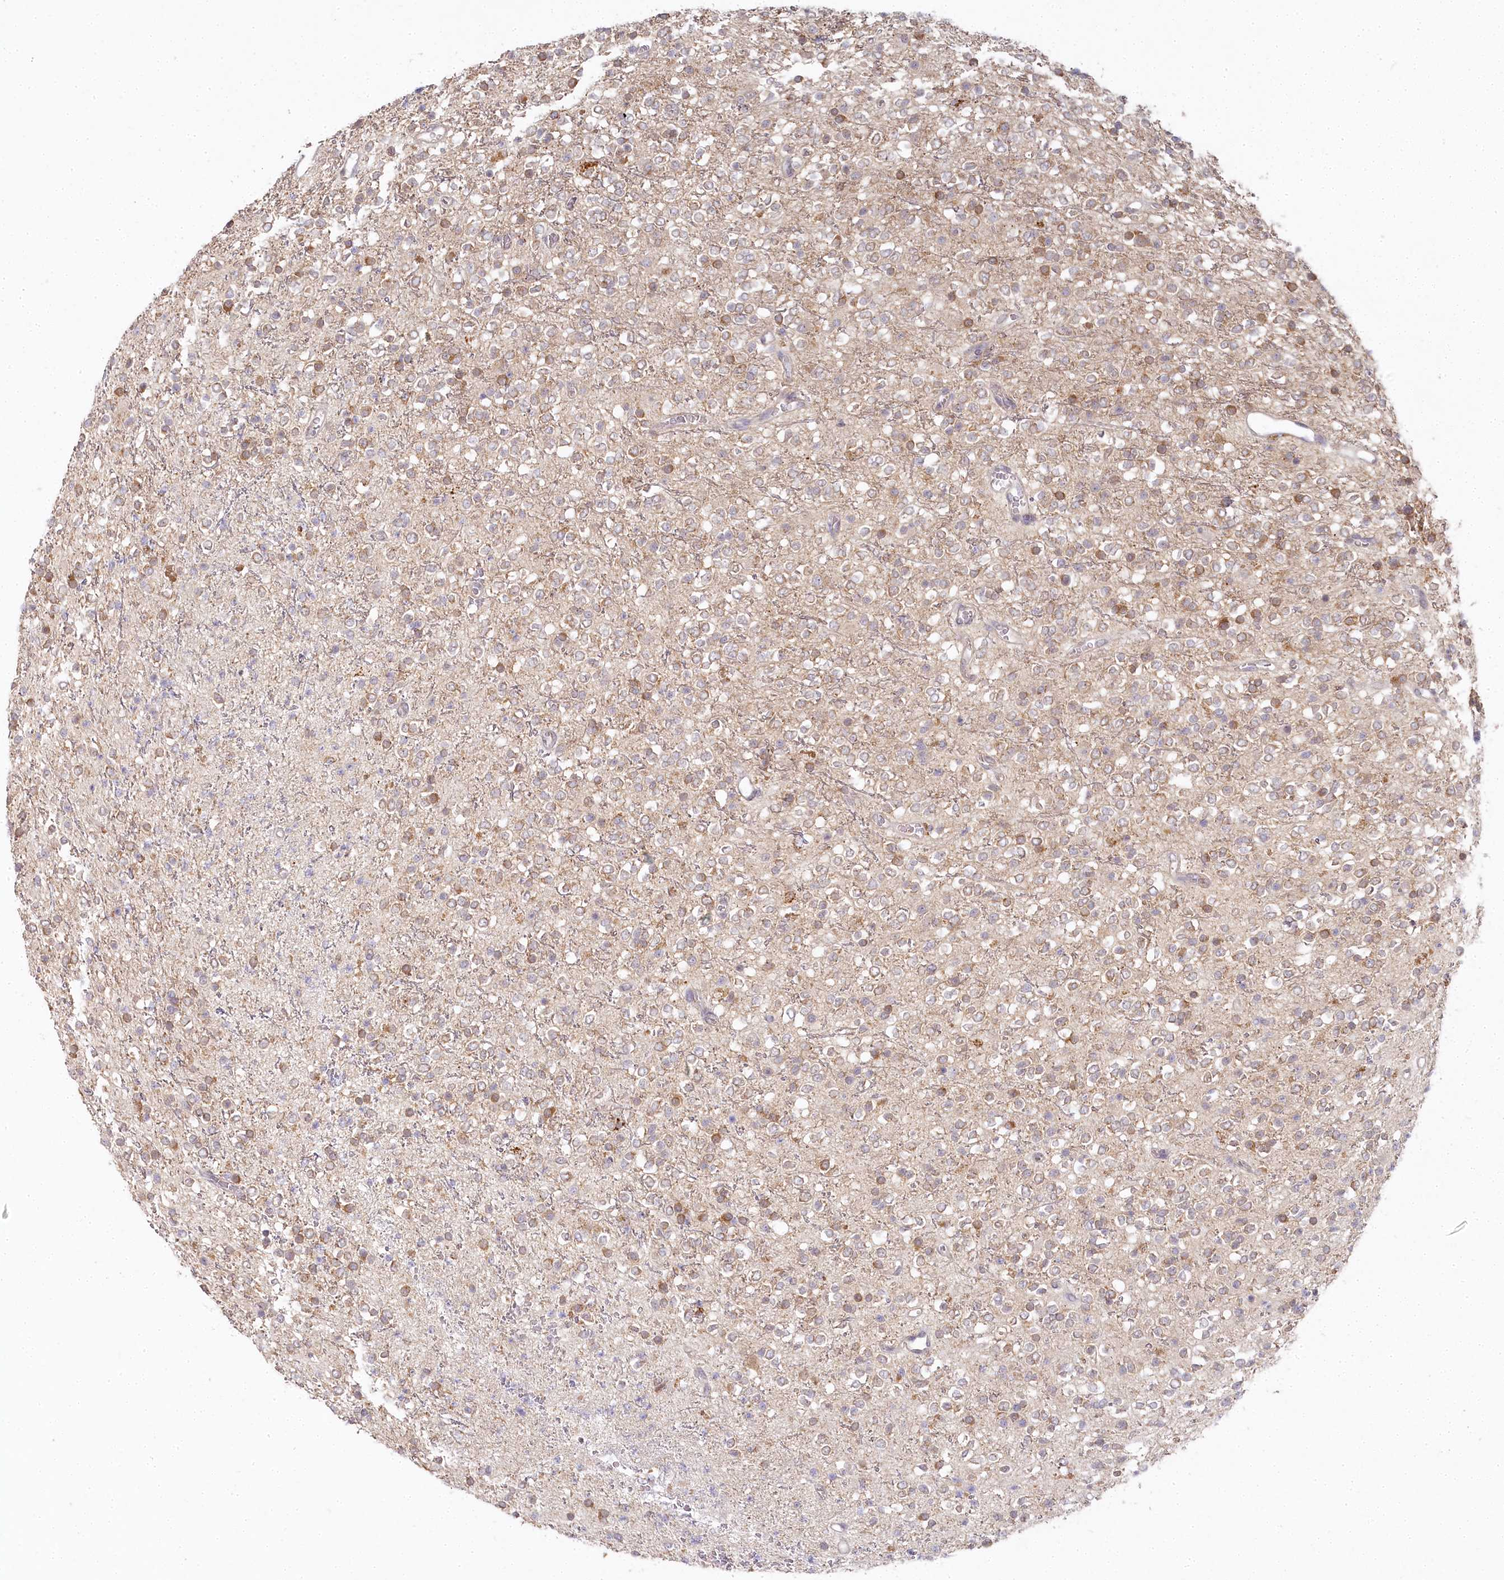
{"staining": {"intensity": "moderate", "quantity": "25%-75%", "location": "cytoplasmic/membranous"}, "tissue": "glioma", "cell_type": "Tumor cells", "image_type": "cancer", "snomed": [{"axis": "morphology", "description": "Glioma, malignant, High grade"}, {"axis": "topography", "description": "Brain"}], "caption": "DAB (3,3'-diaminobenzidine) immunohistochemical staining of human malignant glioma (high-grade) exhibits moderate cytoplasmic/membranous protein staining in approximately 25%-75% of tumor cells. The protein is shown in brown color, while the nuclei are stained blue.", "gene": "AAMDC", "patient": {"sex": "male", "age": 34}}